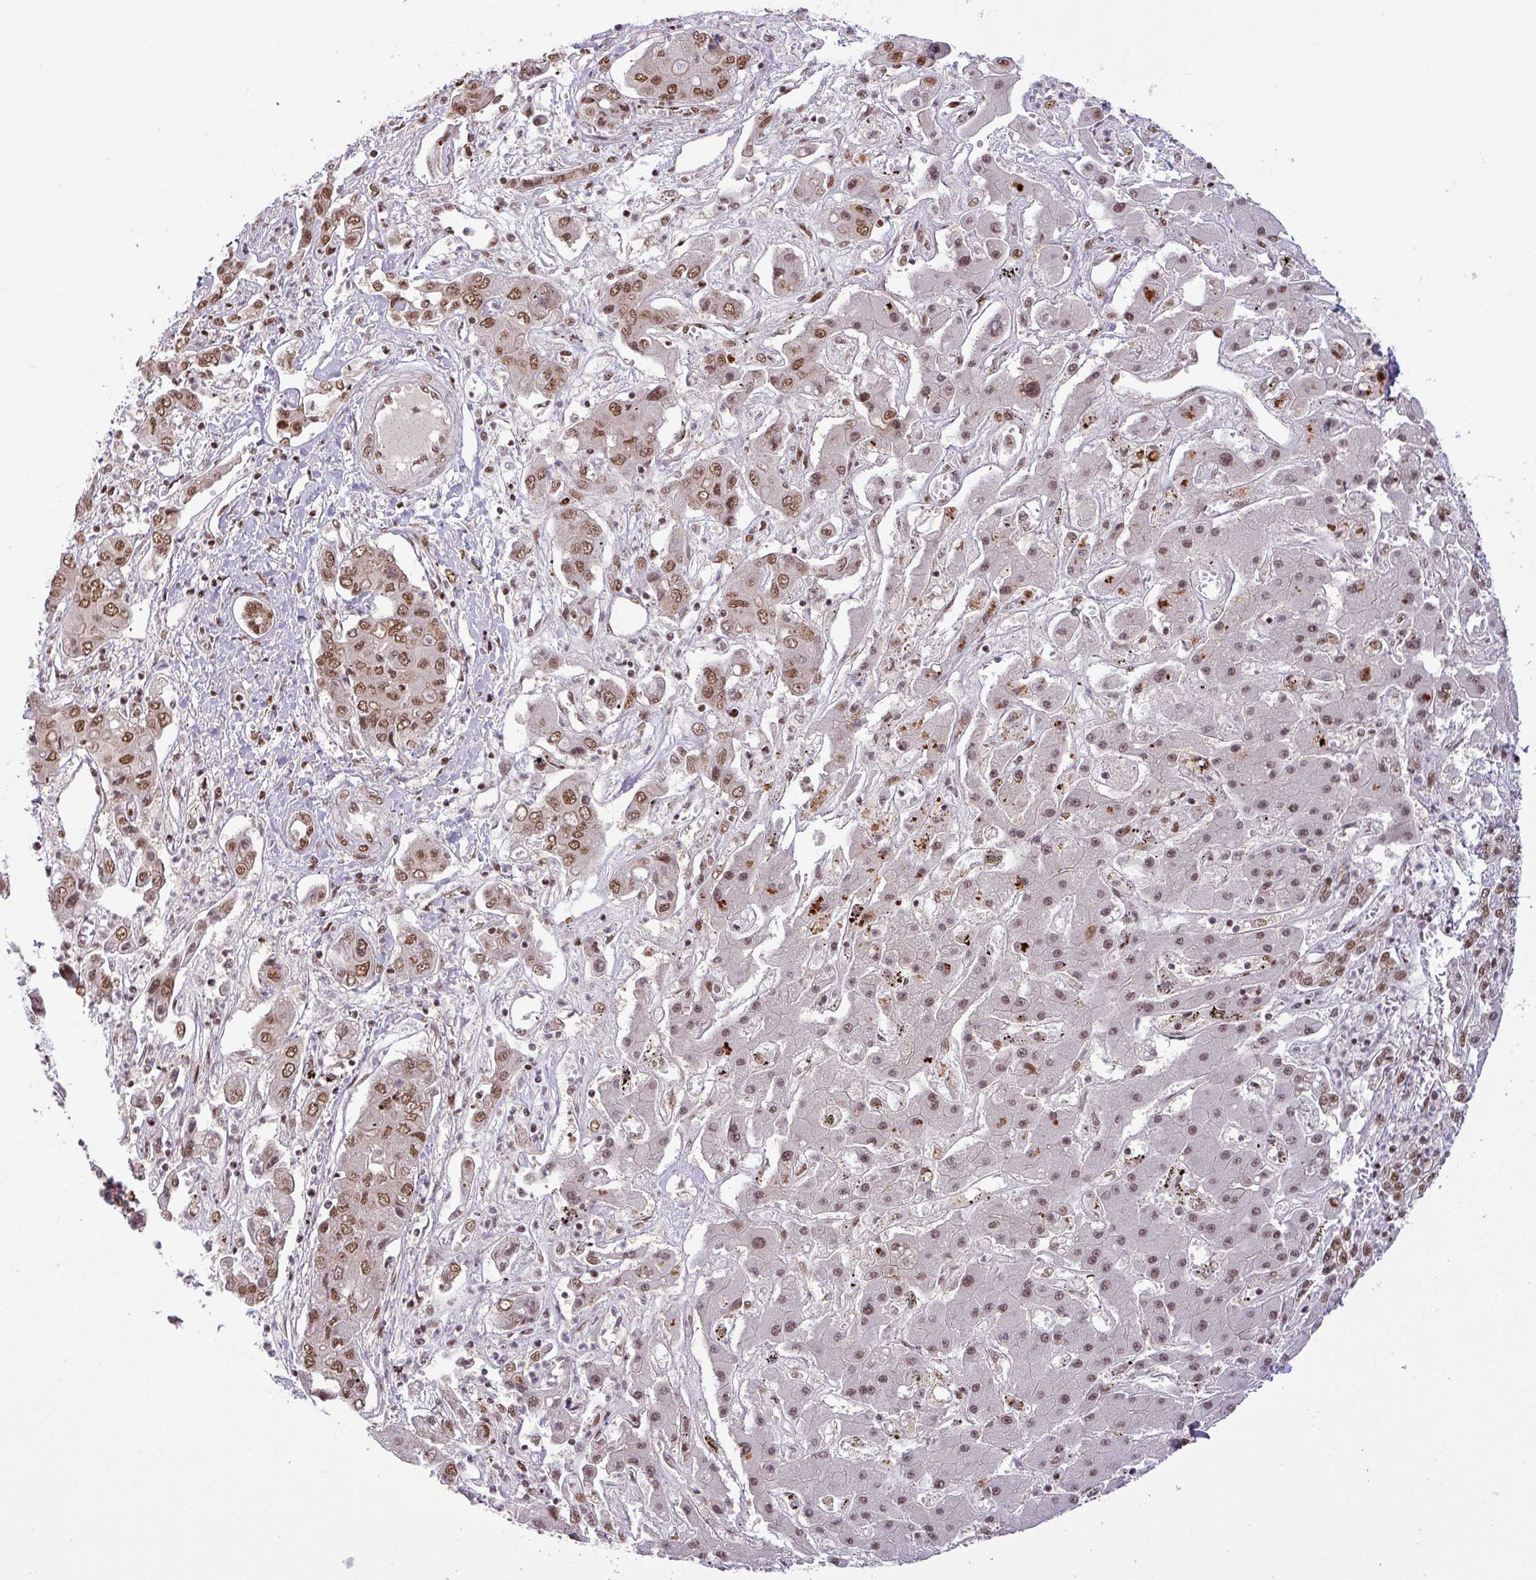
{"staining": {"intensity": "moderate", "quantity": ">75%", "location": "nuclear"}, "tissue": "liver cancer", "cell_type": "Tumor cells", "image_type": "cancer", "snomed": [{"axis": "morphology", "description": "Cholangiocarcinoma"}, {"axis": "topography", "description": "Liver"}], "caption": "The histopathology image shows staining of liver cancer (cholangiocarcinoma), revealing moderate nuclear protein expression (brown color) within tumor cells.", "gene": "SRSF2", "patient": {"sex": "male", "age": 67}}